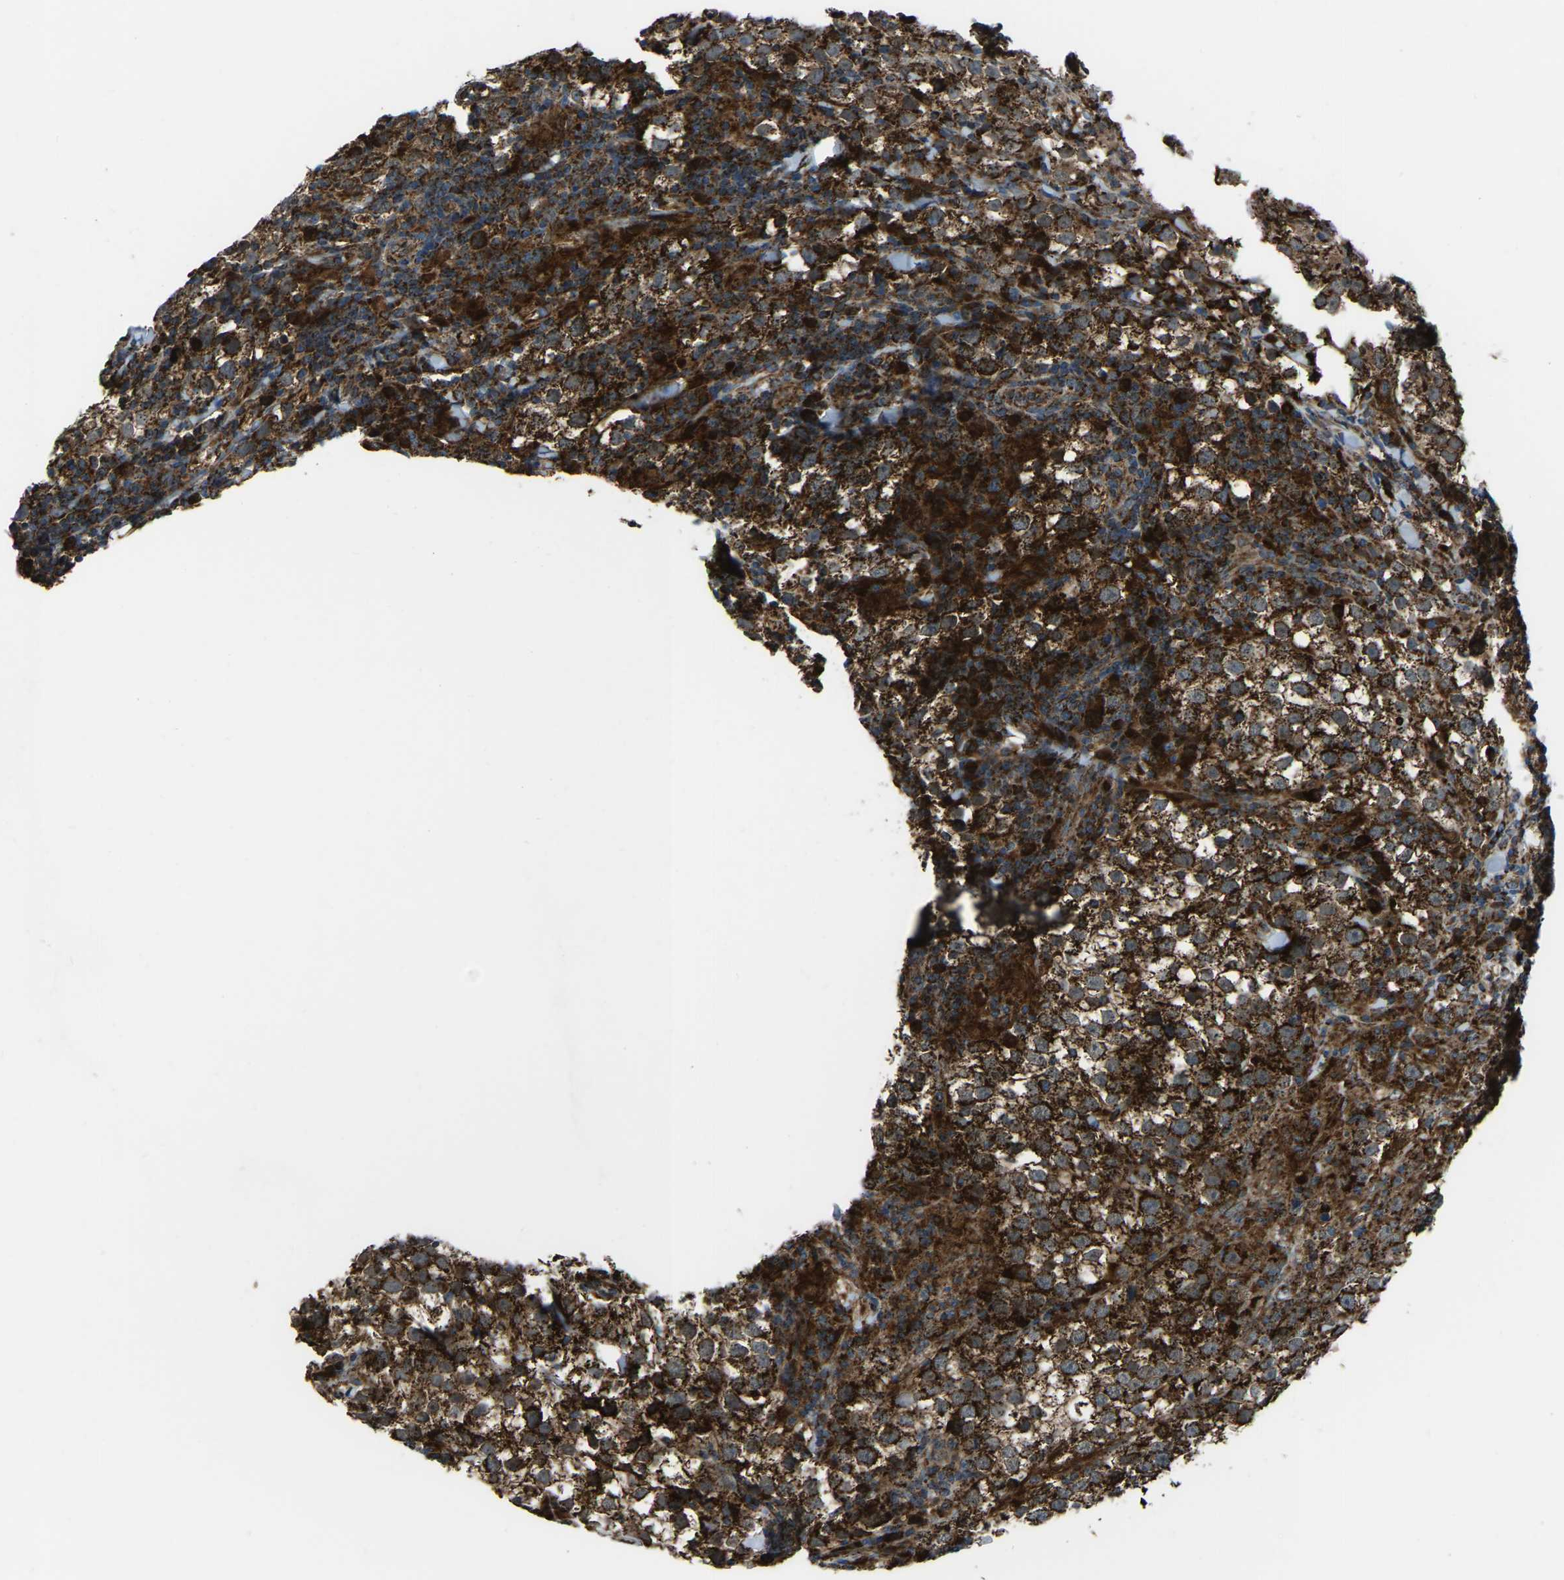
{"staining": {"intensity": "strong", "quantity": ">75%", "location": "cytoplasmic/membranous"}, "tissue": "testis cancer", "cell_type": "Tumor cells", "image_type": "cancer", "snomed": [{"axis": "morphology", "description": "Seminoma, NOS"}, {"axis": "morphology", "description": "Carcinoma, Embryonal, NOS"}, {"axis": "topography", "description": "Testis"}], "caption": "Immunohistochemistry (IHC) (DAB (3,3'-diaminobenzidine)) staining of testis cancer (seminoma) demonstrates strong cytoplasmic/membranous protein expression in about >75% of tumor cells.", "gene": "AKR1A1", "patient": {"sex": "male", "age": 36}}